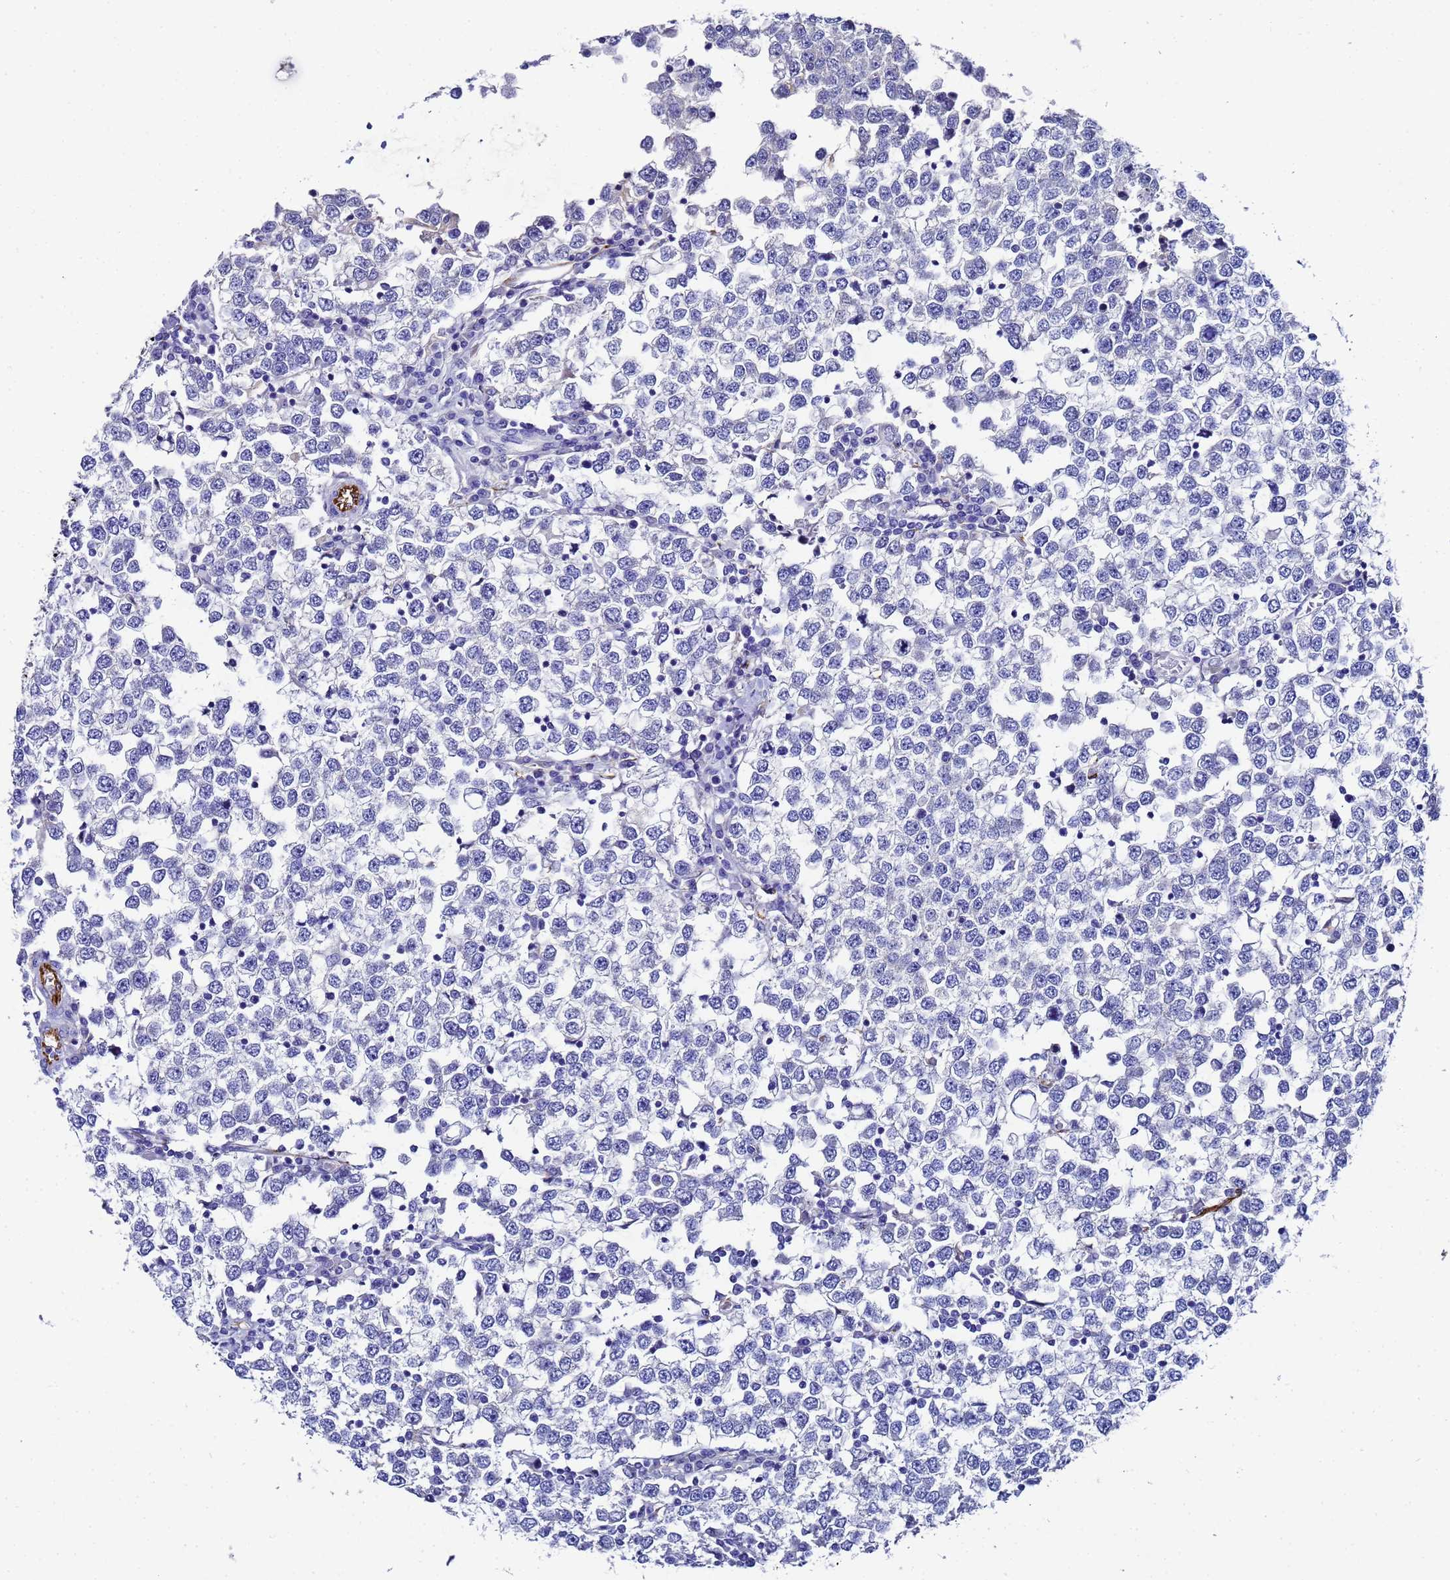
{"staining": {"intensity": "negative", "quantity": "none", "location": "none"}, "tissue": "testis cancer", "cell_type": "Tumor cells", "image_type": "cancer", "snomed": [{"axis": "morphology", "description": "Seminoma, NOS"}, {"axis": "topography", "description": "Testis"}], "caption": "High magnification brightfield microscopy of testis seminoma stained with DAB (3,3'-diaminobenzidine) (brown) and counterstained with hematoxylin (blue): tumor cells show no significant expression.", "gene": "ADIPOQ", "patient": {"sex": "male", "age": 65}}